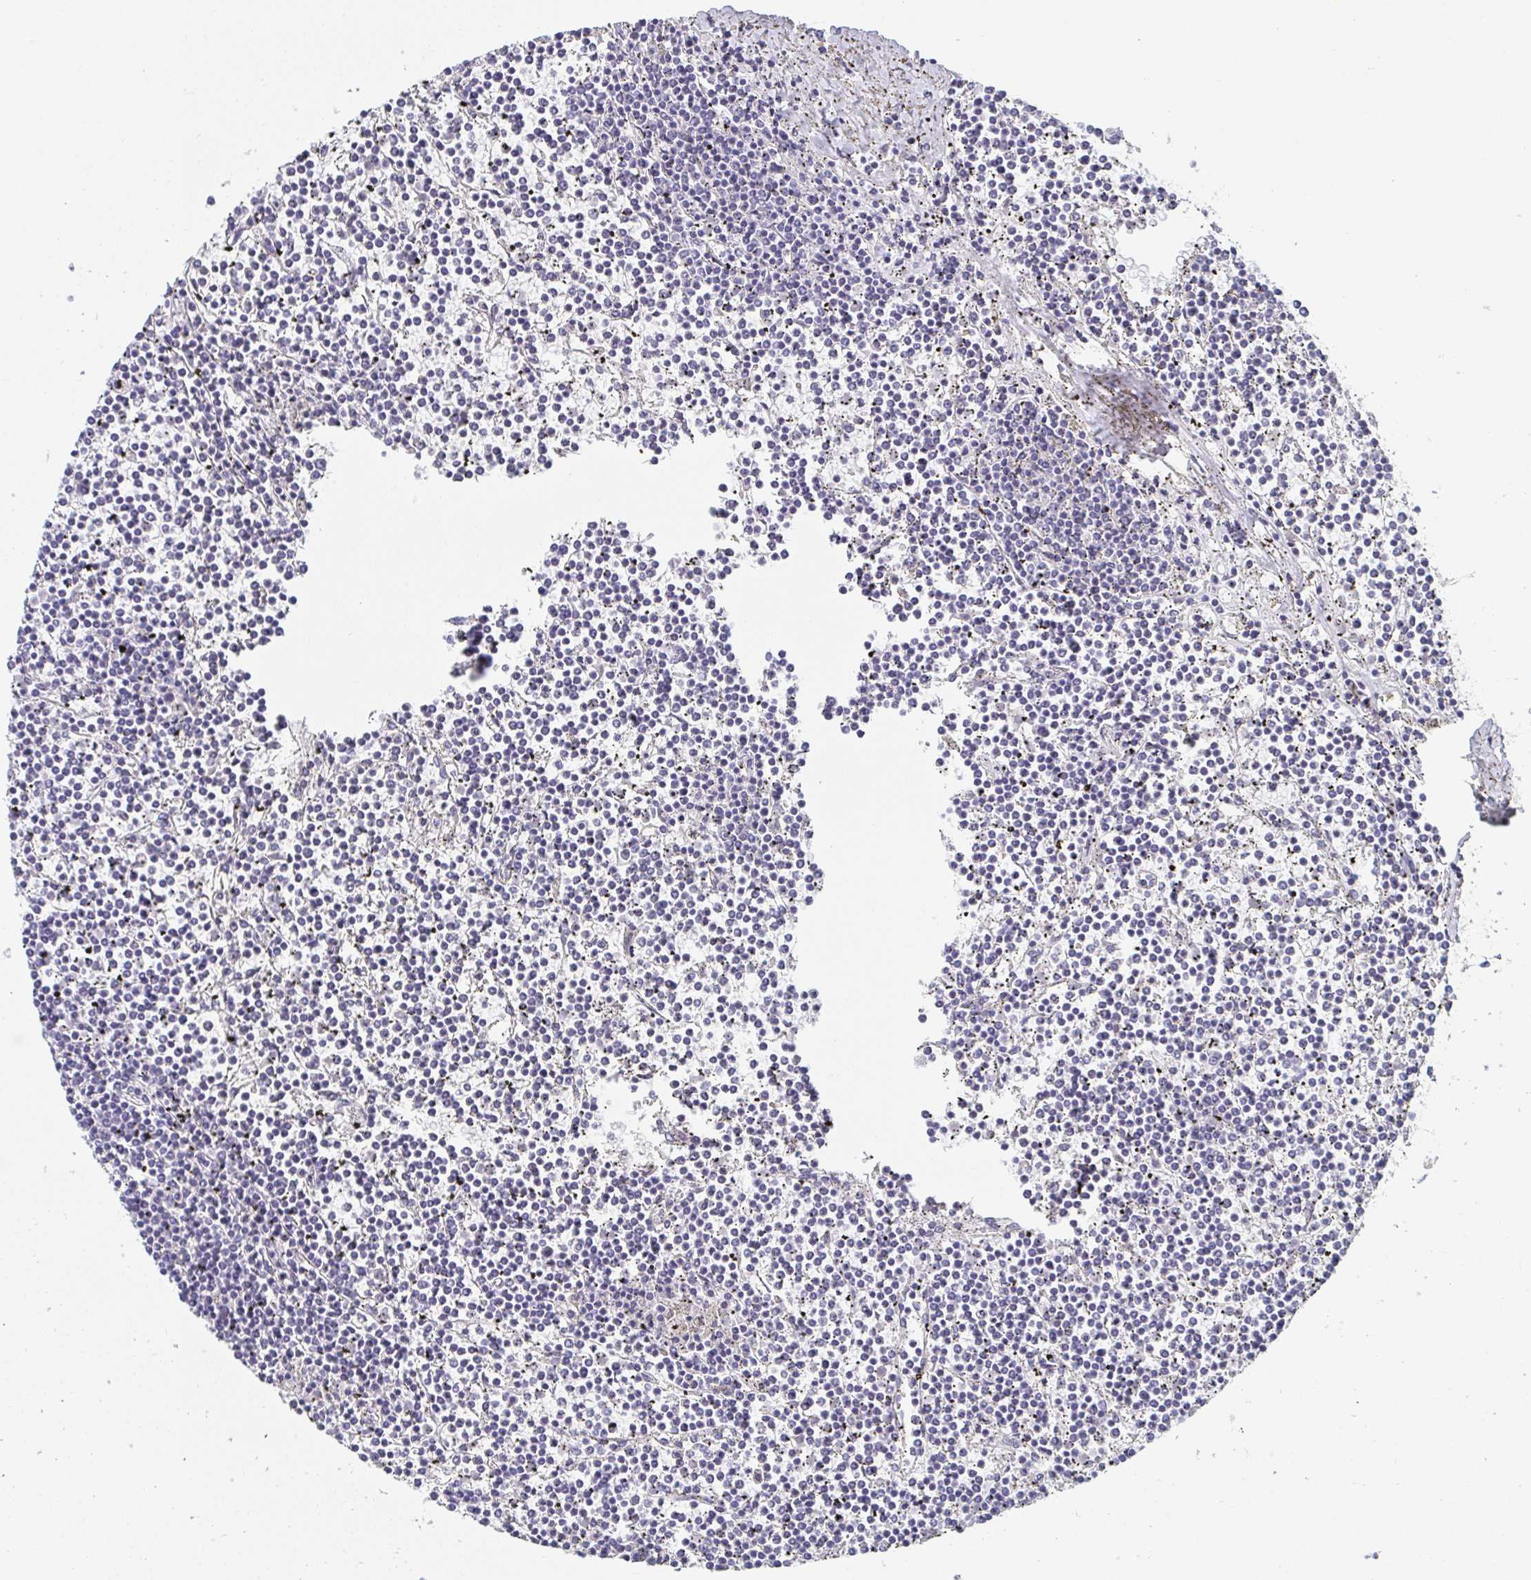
{"staining": {"intensity": "negative", "quantity": "none", "location": "none"}, "tissue": "lymphoma", "cell_type": "Tumor cells", "image_type": "cancer", "snomed": [{"axis": "morphology", "description": "Malignant lymphoma, non-Hodgkin's type, Low grade"}, {"axis": "topography", "description": "Spleen"}], "caption": "A micrograph of lymphoma stained for a protein demonstrates no brown staining in tumor cells.", "gene": "ITLN1", "patient": {"sex": "female", "age": 19}}